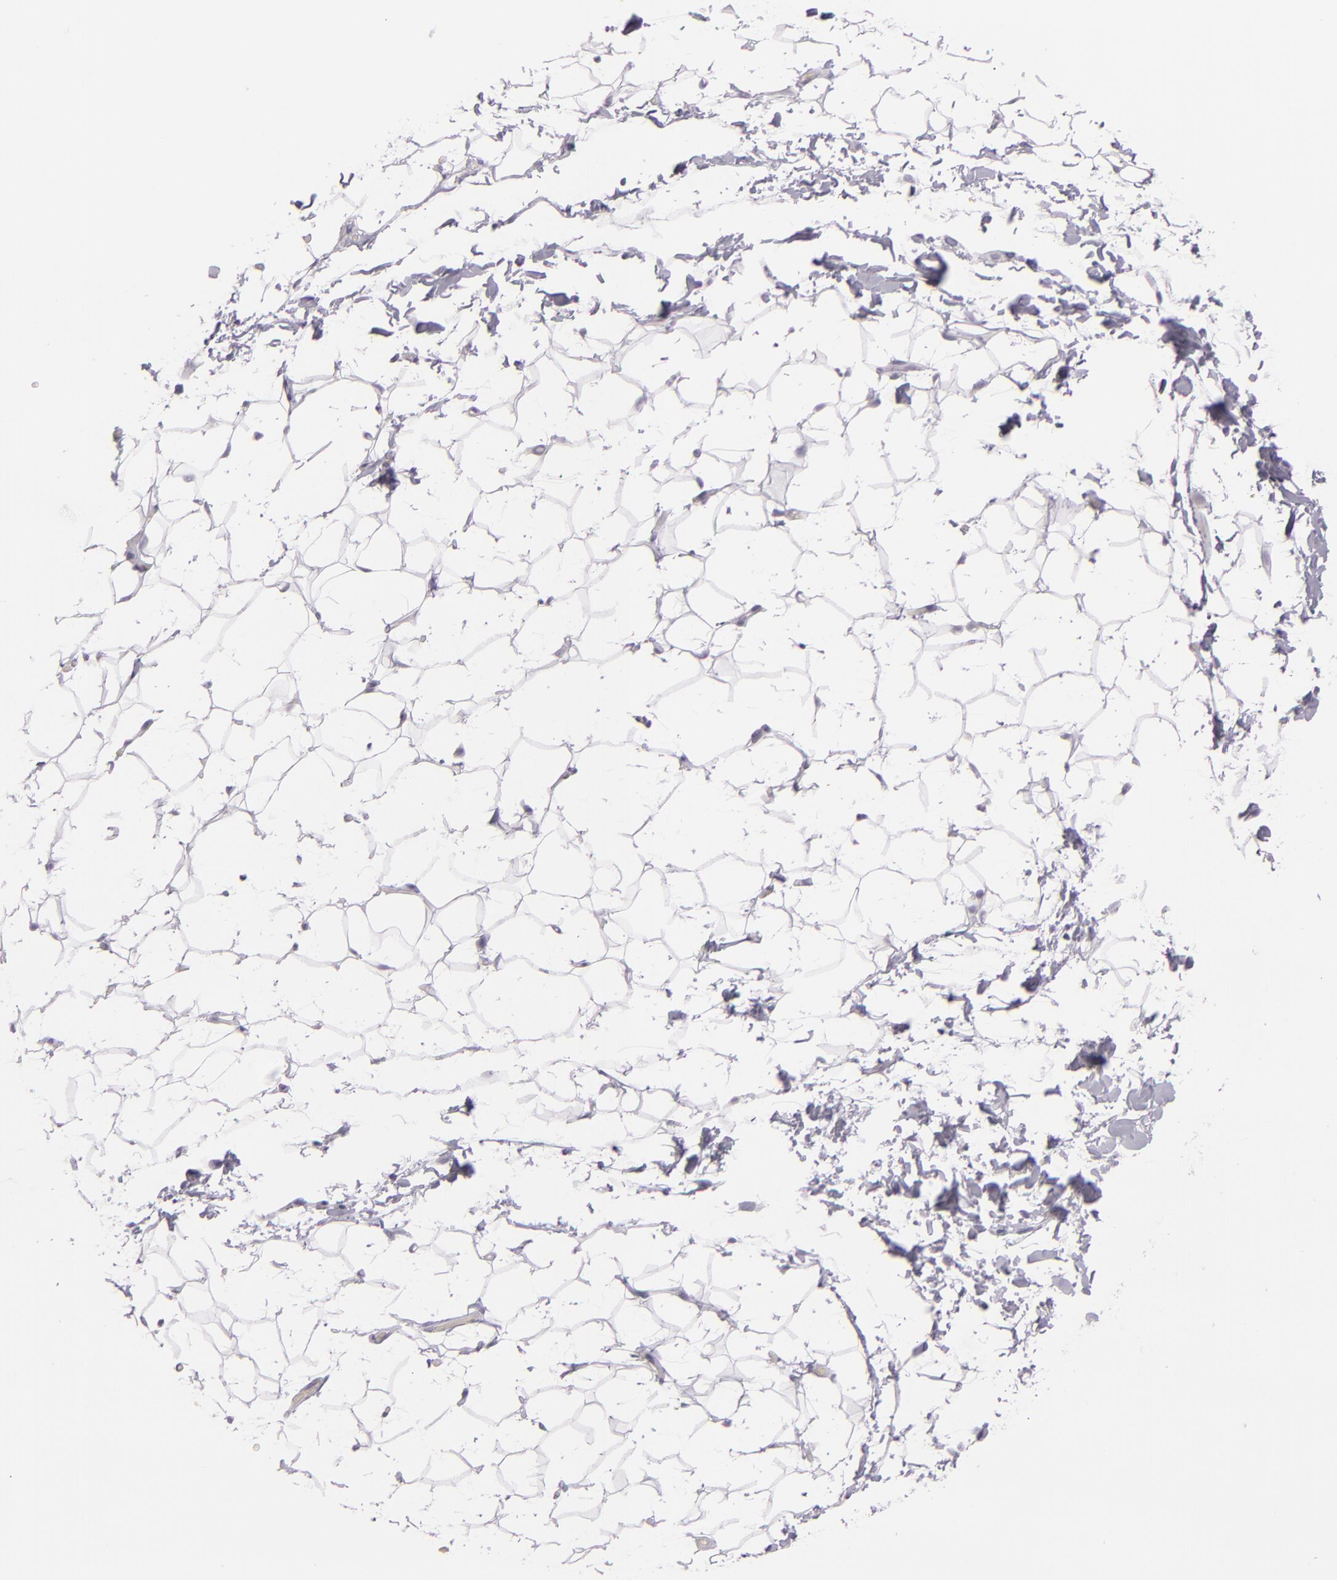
{"staining": {"intensity": "negative", "quantity": "none", "location": "none"}, "tissue": "adipose tissue", "cell_type": "Adipocytes", "image_type": "normal", "snomed": [{"axis": "morphology", "description": "Normal tissue, NOS"}, {"axis": "topography", "description": "Soft tissue"}], "caption": "Micrograph shows no significant protein positivity in adipocytes of normal adipose tissue.", "gene": "MCM3", "patient": {"sex": "male", "age": 26}}